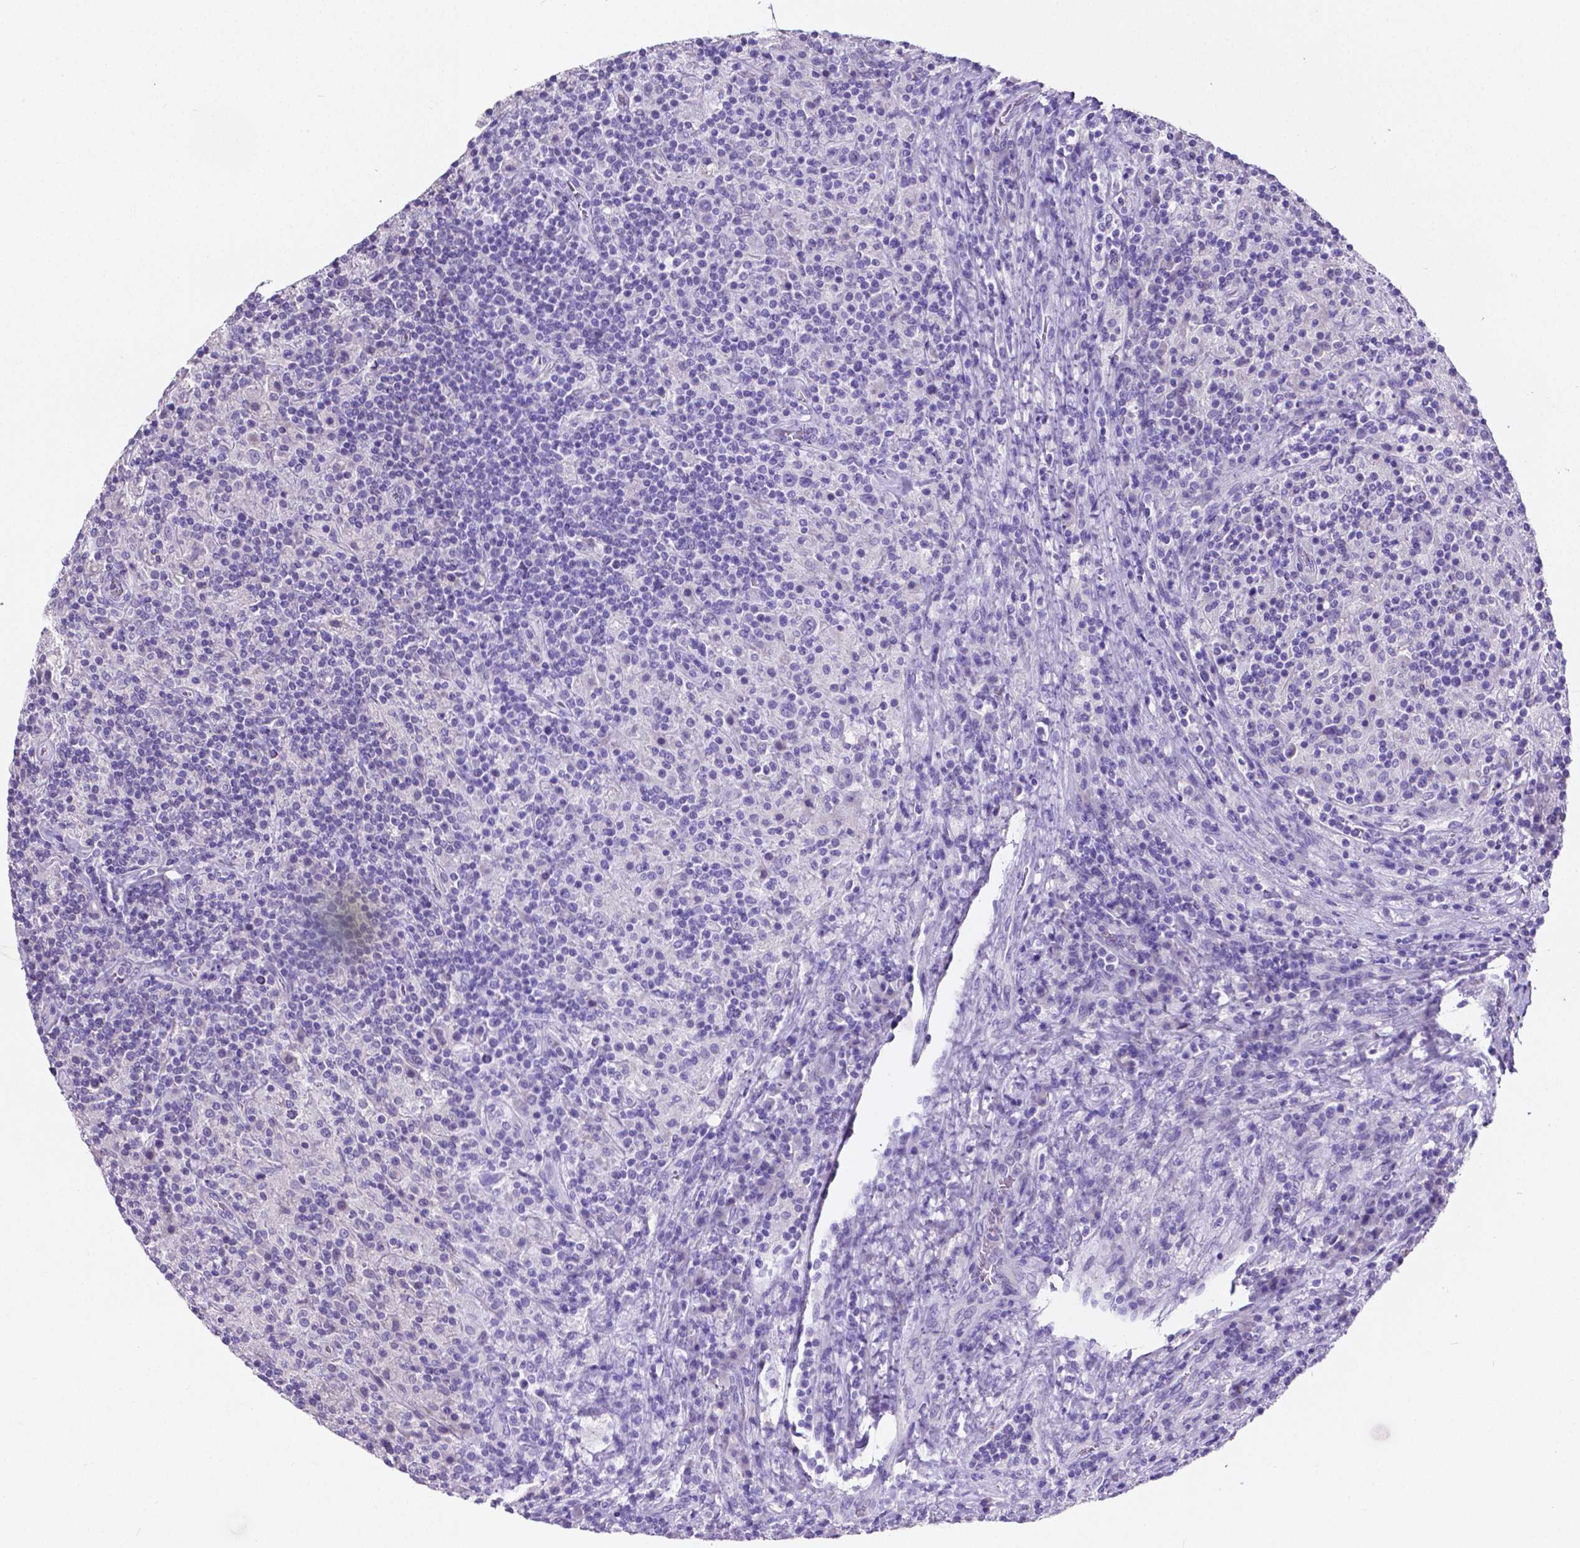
{"staining": {"intensity": "negative", "quantity": "none", "location": "none"}, "tissue": "lymphoma", "cell_type": "Tumor cells", "image_type": "cancer", "snomed": [{"axis": "morphology", "description": "Hodgkin's disease, NOS"}, {"axis": "topography", "description": "Lymph node"}], "caption": "Protein analysis of Hodgkin's disease exhibits no significant expression in tumor cells. (DAB immunohistochemistry visualized using brightfield microscopy, high magnification).", "gene": "SLC22A2", "patient": {"sex": "male", "age": 70}}